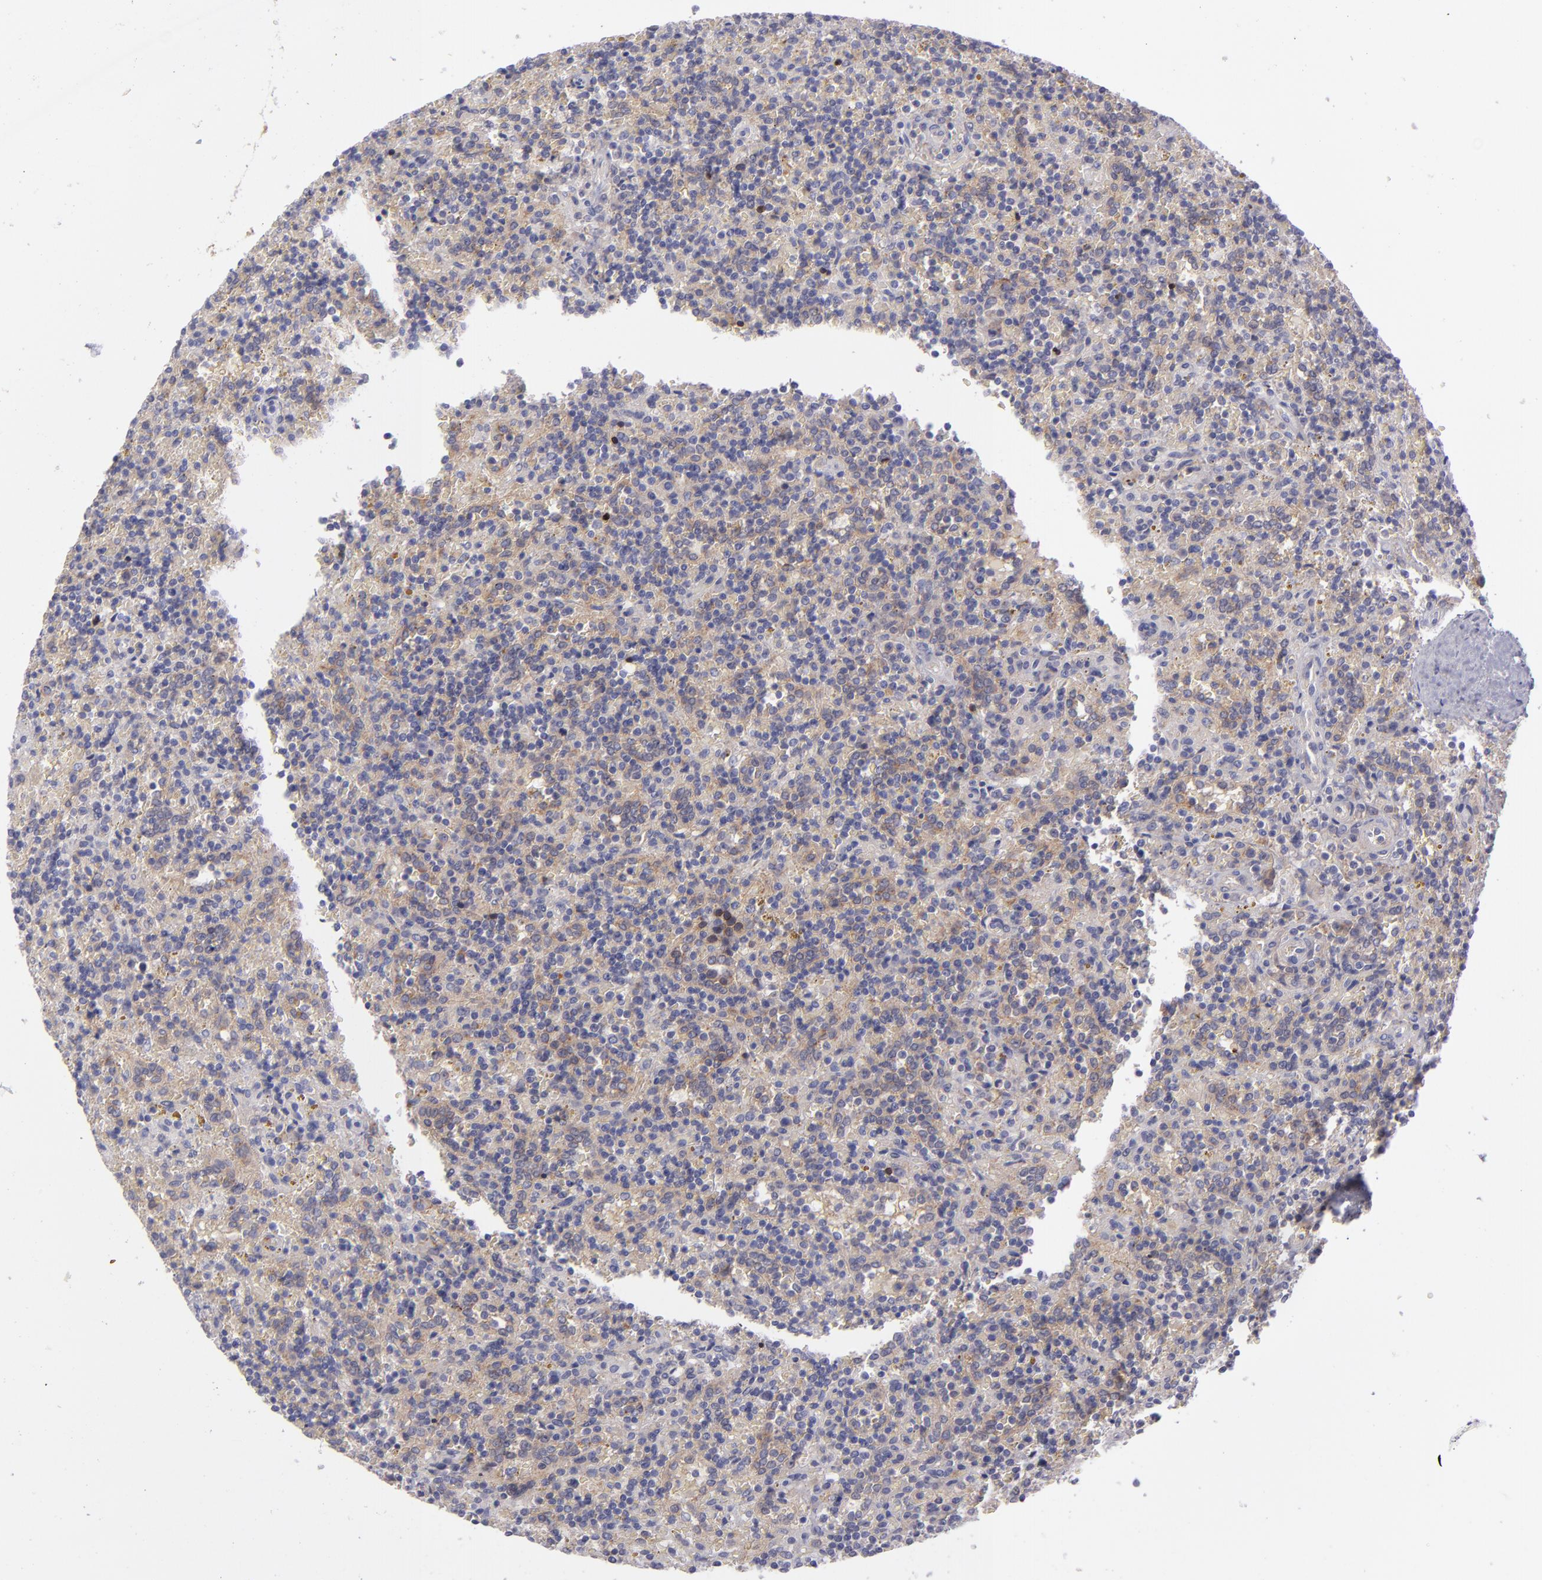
{"staining": {"intensity": "moderate", "quantity": "<25%", "location": "cytoplasmic/membranous"}, "tissue": "lymphoma", "cell_type": "Tumor cells", "image_type": "cancer", "snomed": [{"axis": "morphology", "description": "Malignant lymphoma, non-Hodgkin's type, Low grade"}, {"axis": "topography", "description": "Spleen"}], "caption": "The immunohistochemical stain highlights moderate cytoplasmic/membranous expression in tumor cells of lymphoma tissue.", "gene": "BSG", "patient": {"sex": "male", "age": 67}}